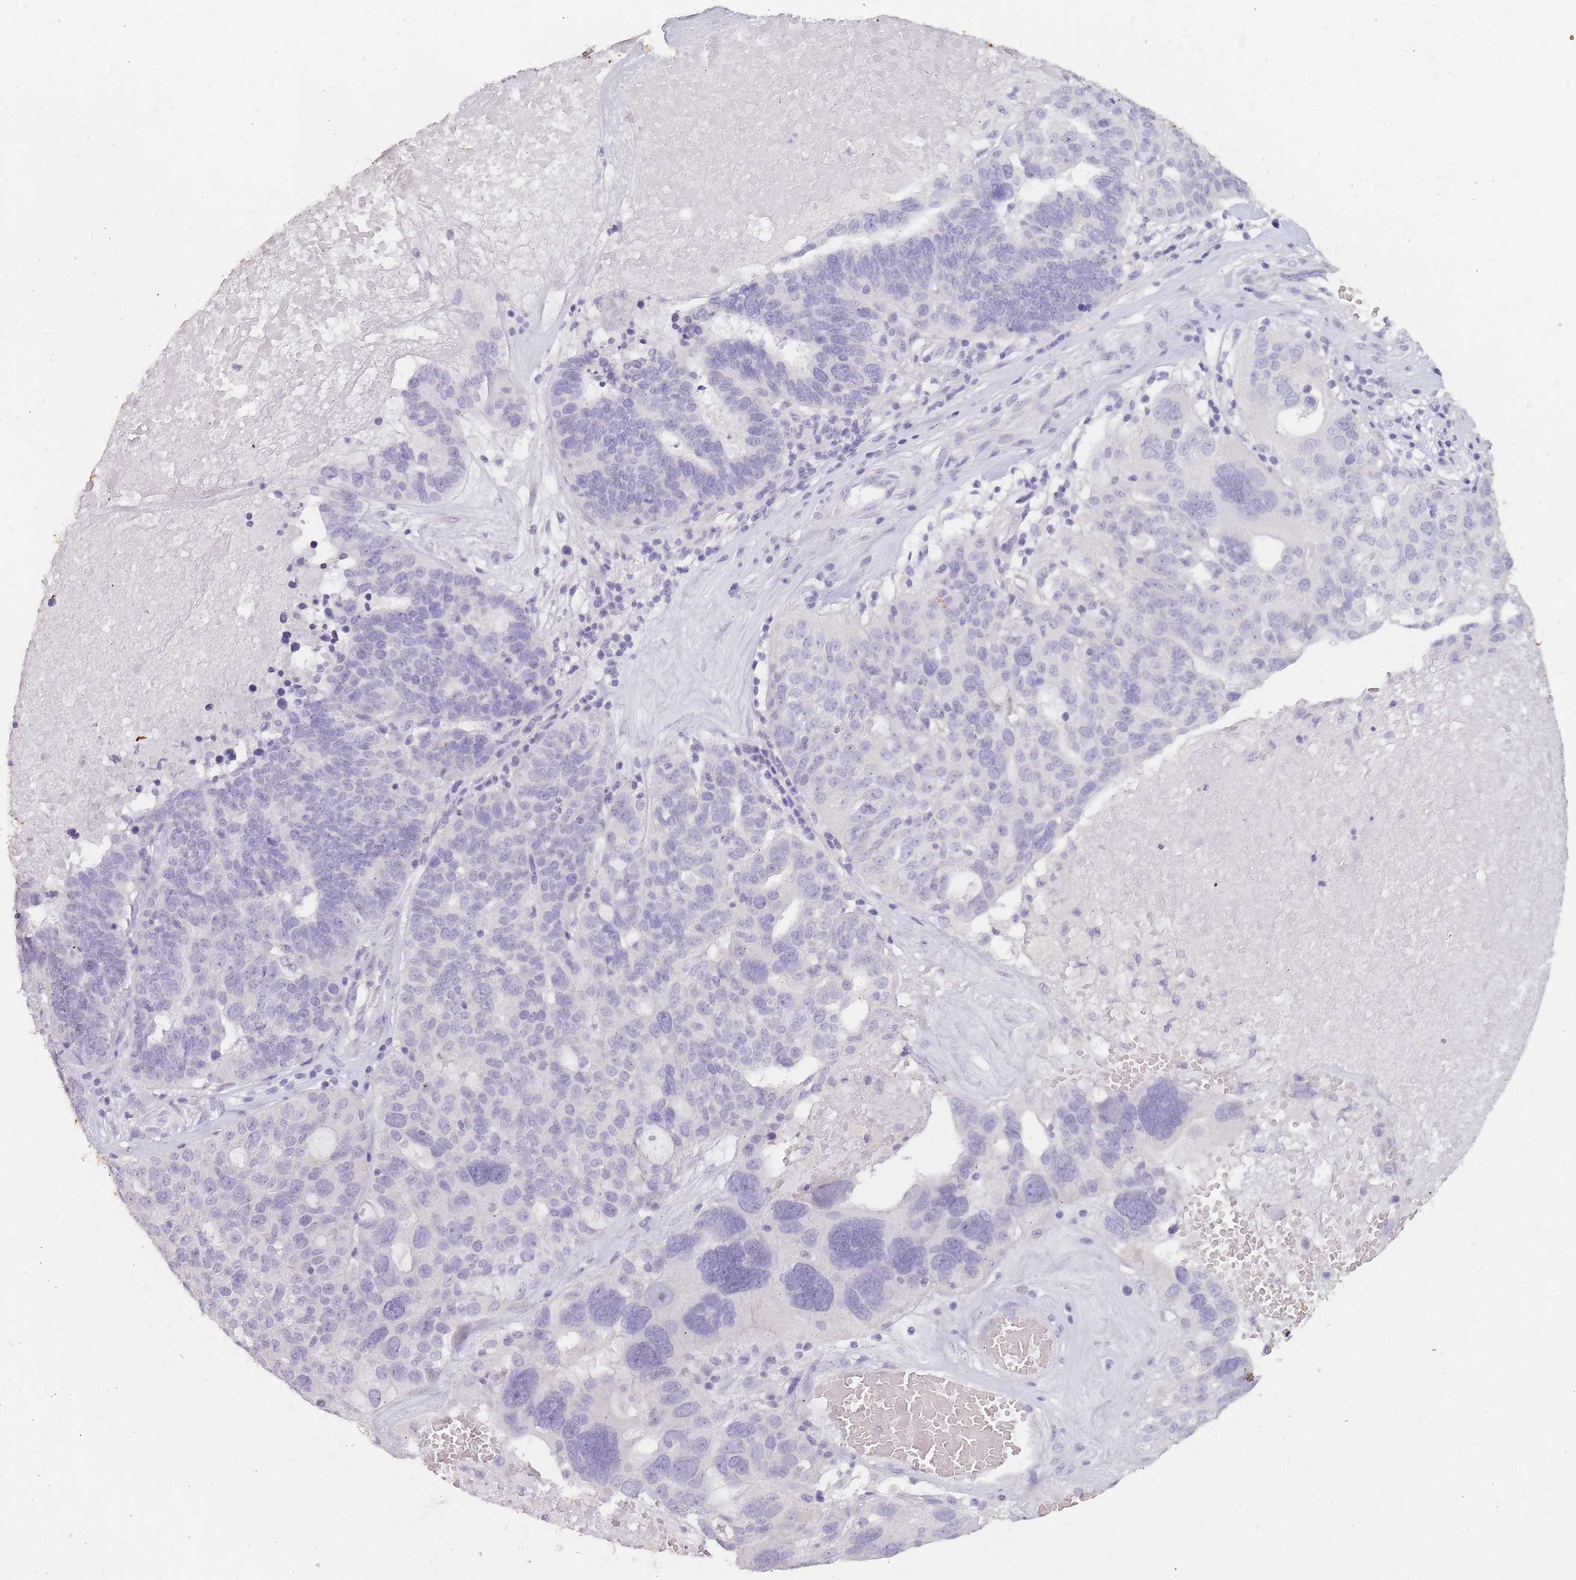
{"staining": {"intensity": "negative", "quantity": "none", "location": "none"}, "tissue": "ovarian cancer", "cell_type": "Tumor cells", "image_type": "cancer", "snomed": [{"axis": "morphology", "description": "Cystadenocarcinoma, serous, NOS"}, {"axis": "topography", "description": "Ovary"}], "caption": "The image reveals no staining of tumor cells in ovarian serous cystadenocarcinoma.", "gene": "INS", "patient": {"sex": "female", "age": 59}}